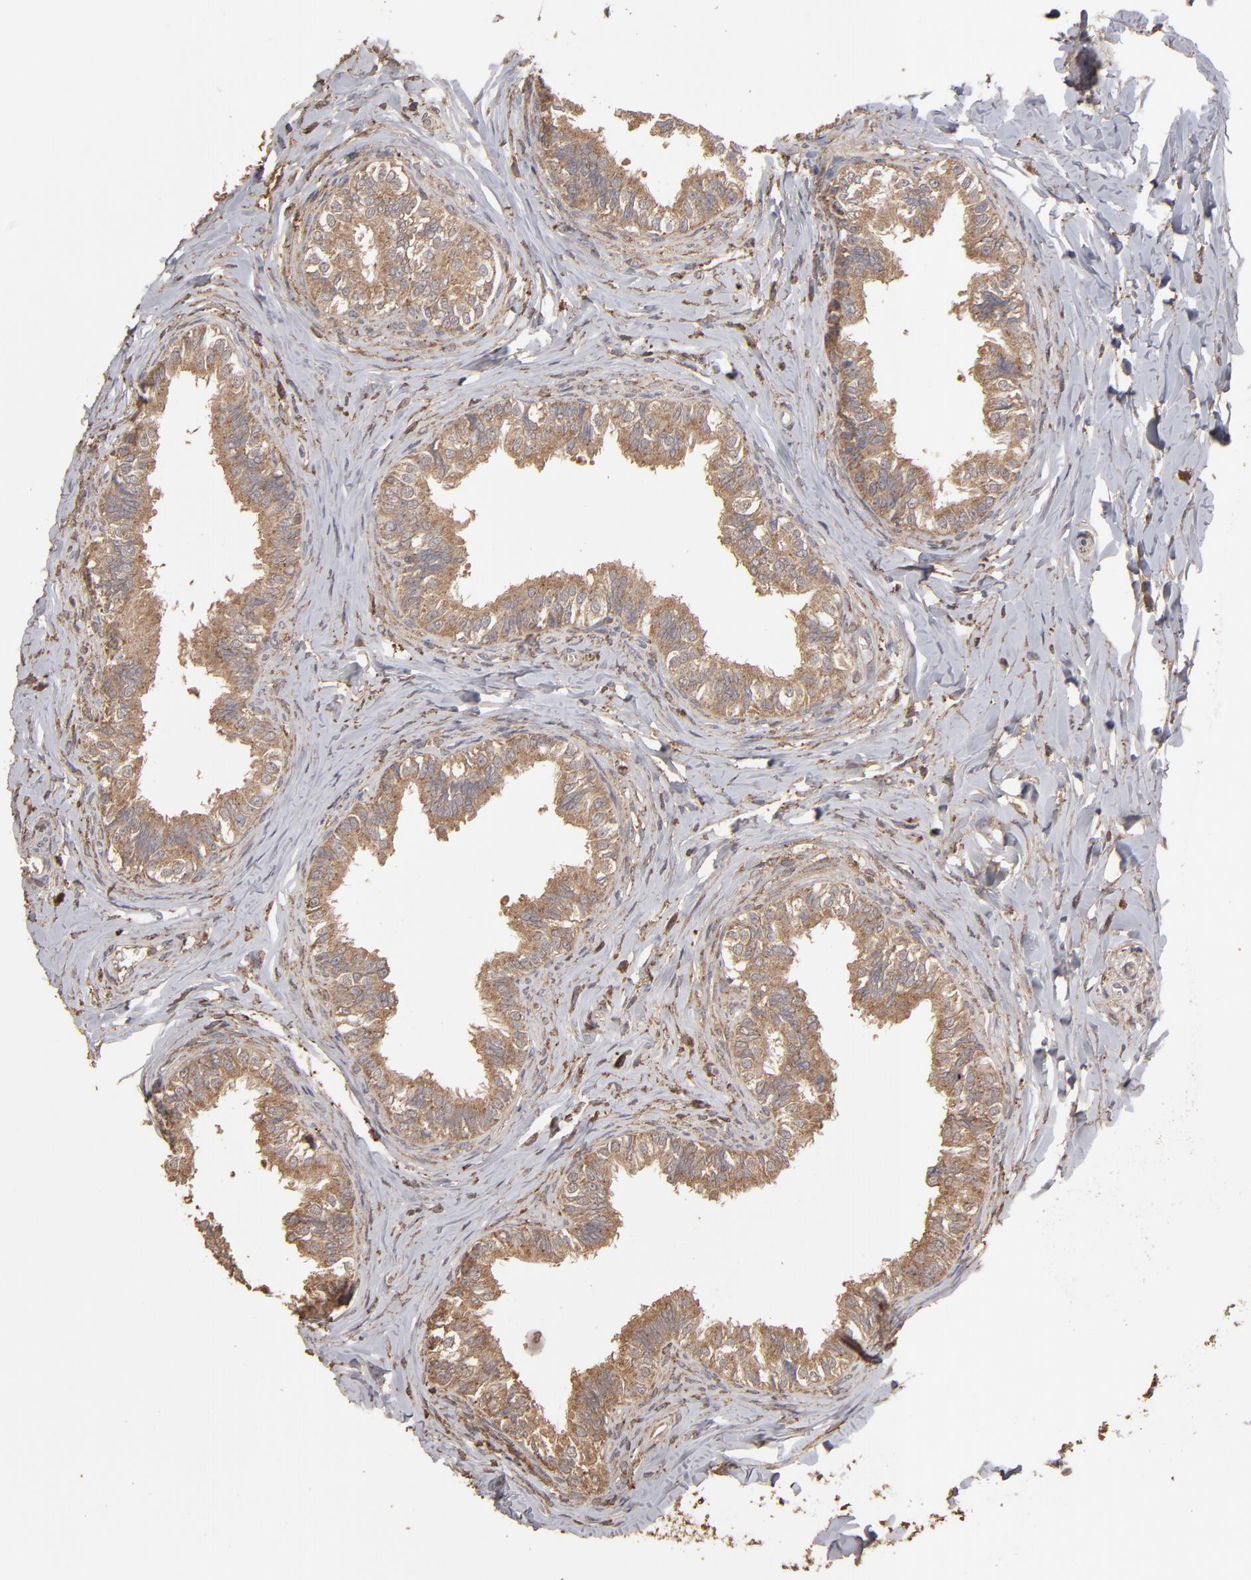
{"staining": {"intensity": "moderate", "quantity": ">75%", "location": "cytoplasmic/membranous"}, "tissue": "epididymis", "cell_type": "Glandular cells", "image_type": "normal", "snomed": [{"axis": "morphology", "description": "Normal tissue, NOS"}, {"axis": "topography", "description": "Soft tissue"}, {"axis": "topography", "description": "Epididymis"}], "caption": "An IHC micrograph of normal tissue is shown. Protein staining in brown shows moderate cytoplasmic/membranous positivity in epididymis within glandular cells.", "gene": "MMP2", "patient": {"sex": "male", "age": 26}}